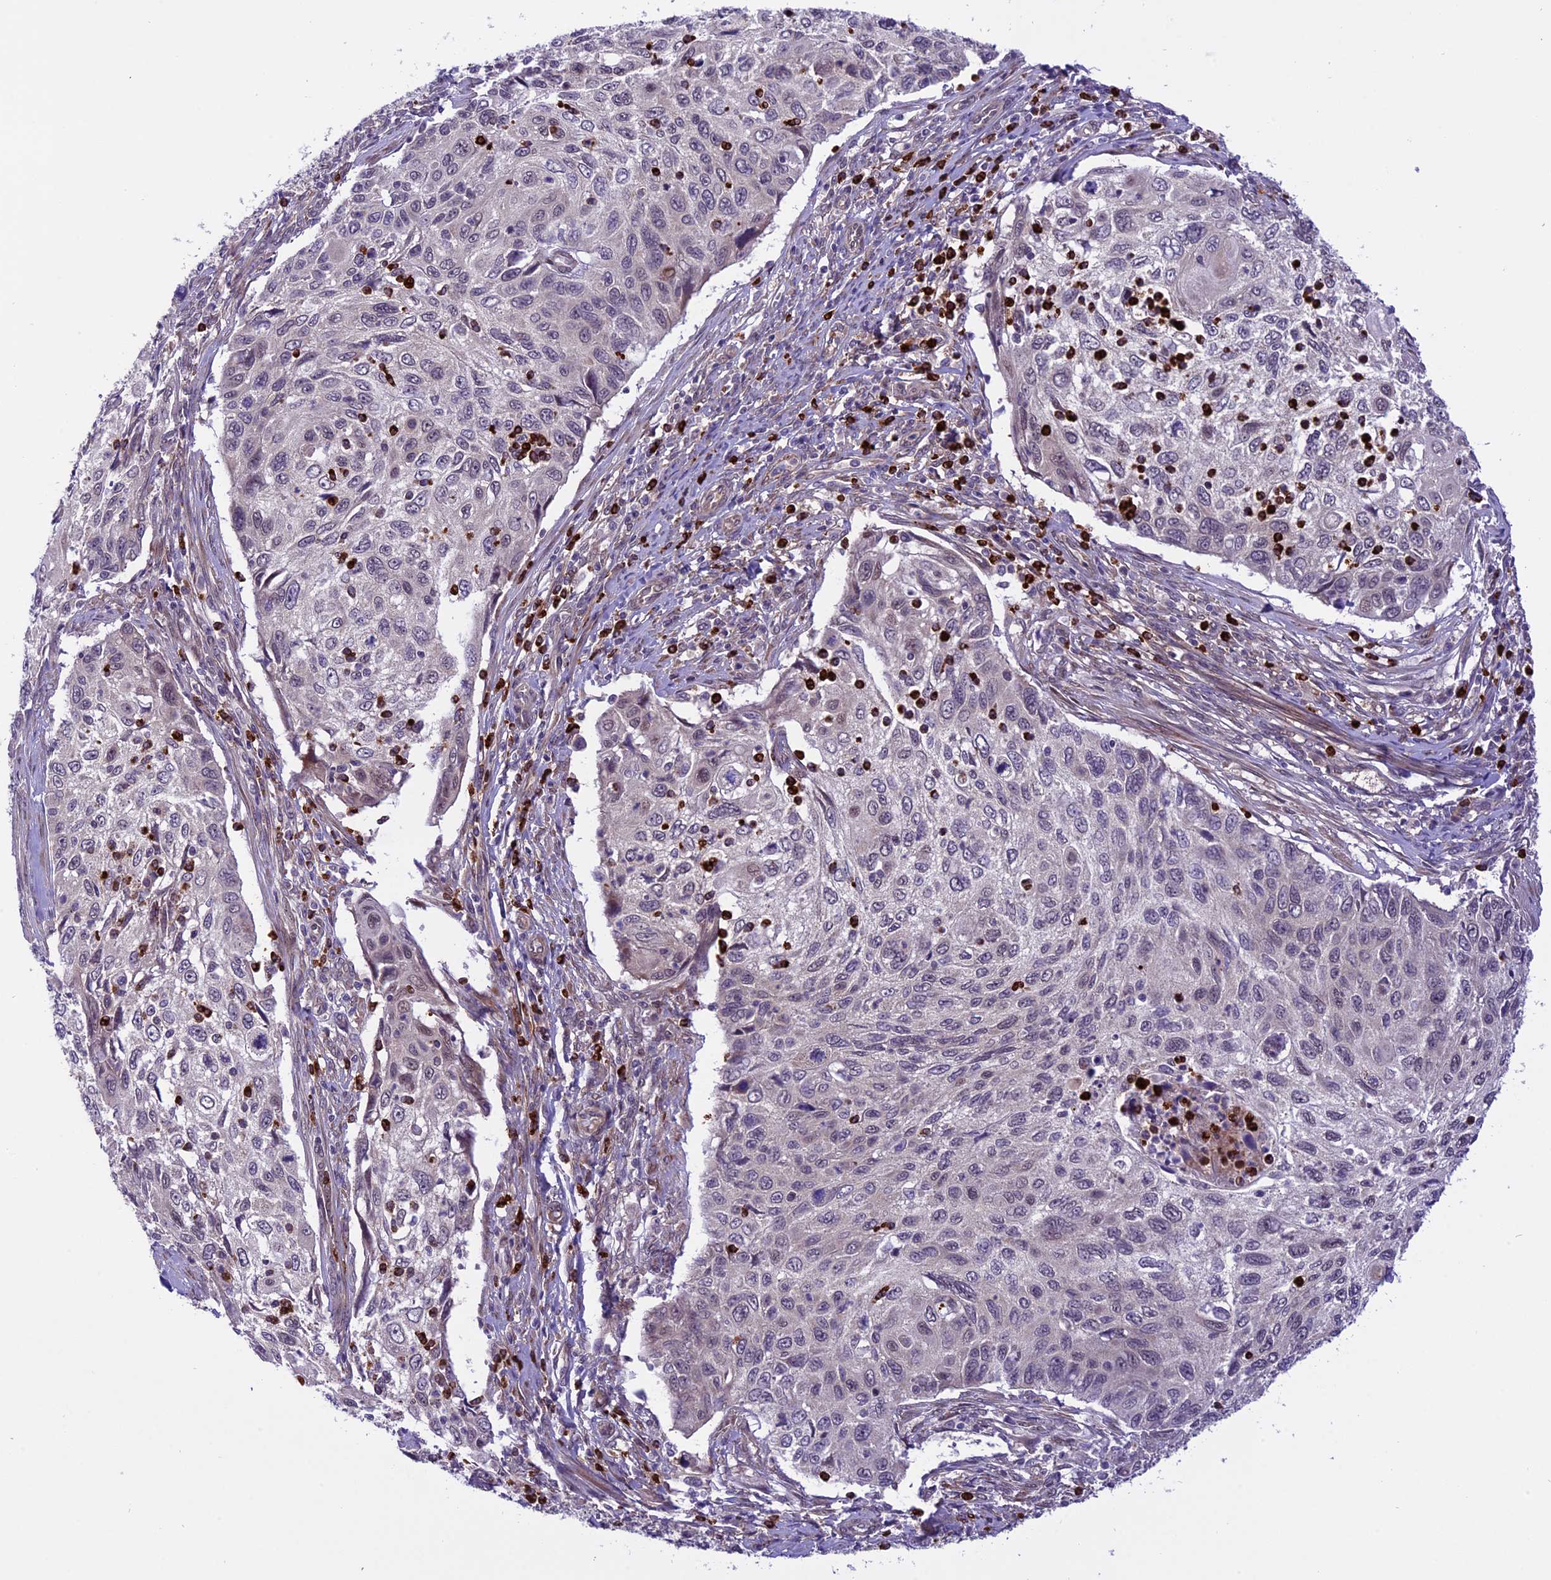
{"staining": {"intensity": "negative", "quantity": "none", "location": "none"}, "tissue": "cervical cancer", "cell_type": "Tumor cells", "image_type": "cancer", "snomed": [{"axis": "morphology", "description": "Squamous cell carcinoma, NOS"}, {"axis": "topography", "description": "Cervix"}], "caption": "Histopathology image shows no significant protein expression in tumor cells of cervical cancer.", "gene": "SPRED1", "patient": {"sex": "female", "age": 70}}